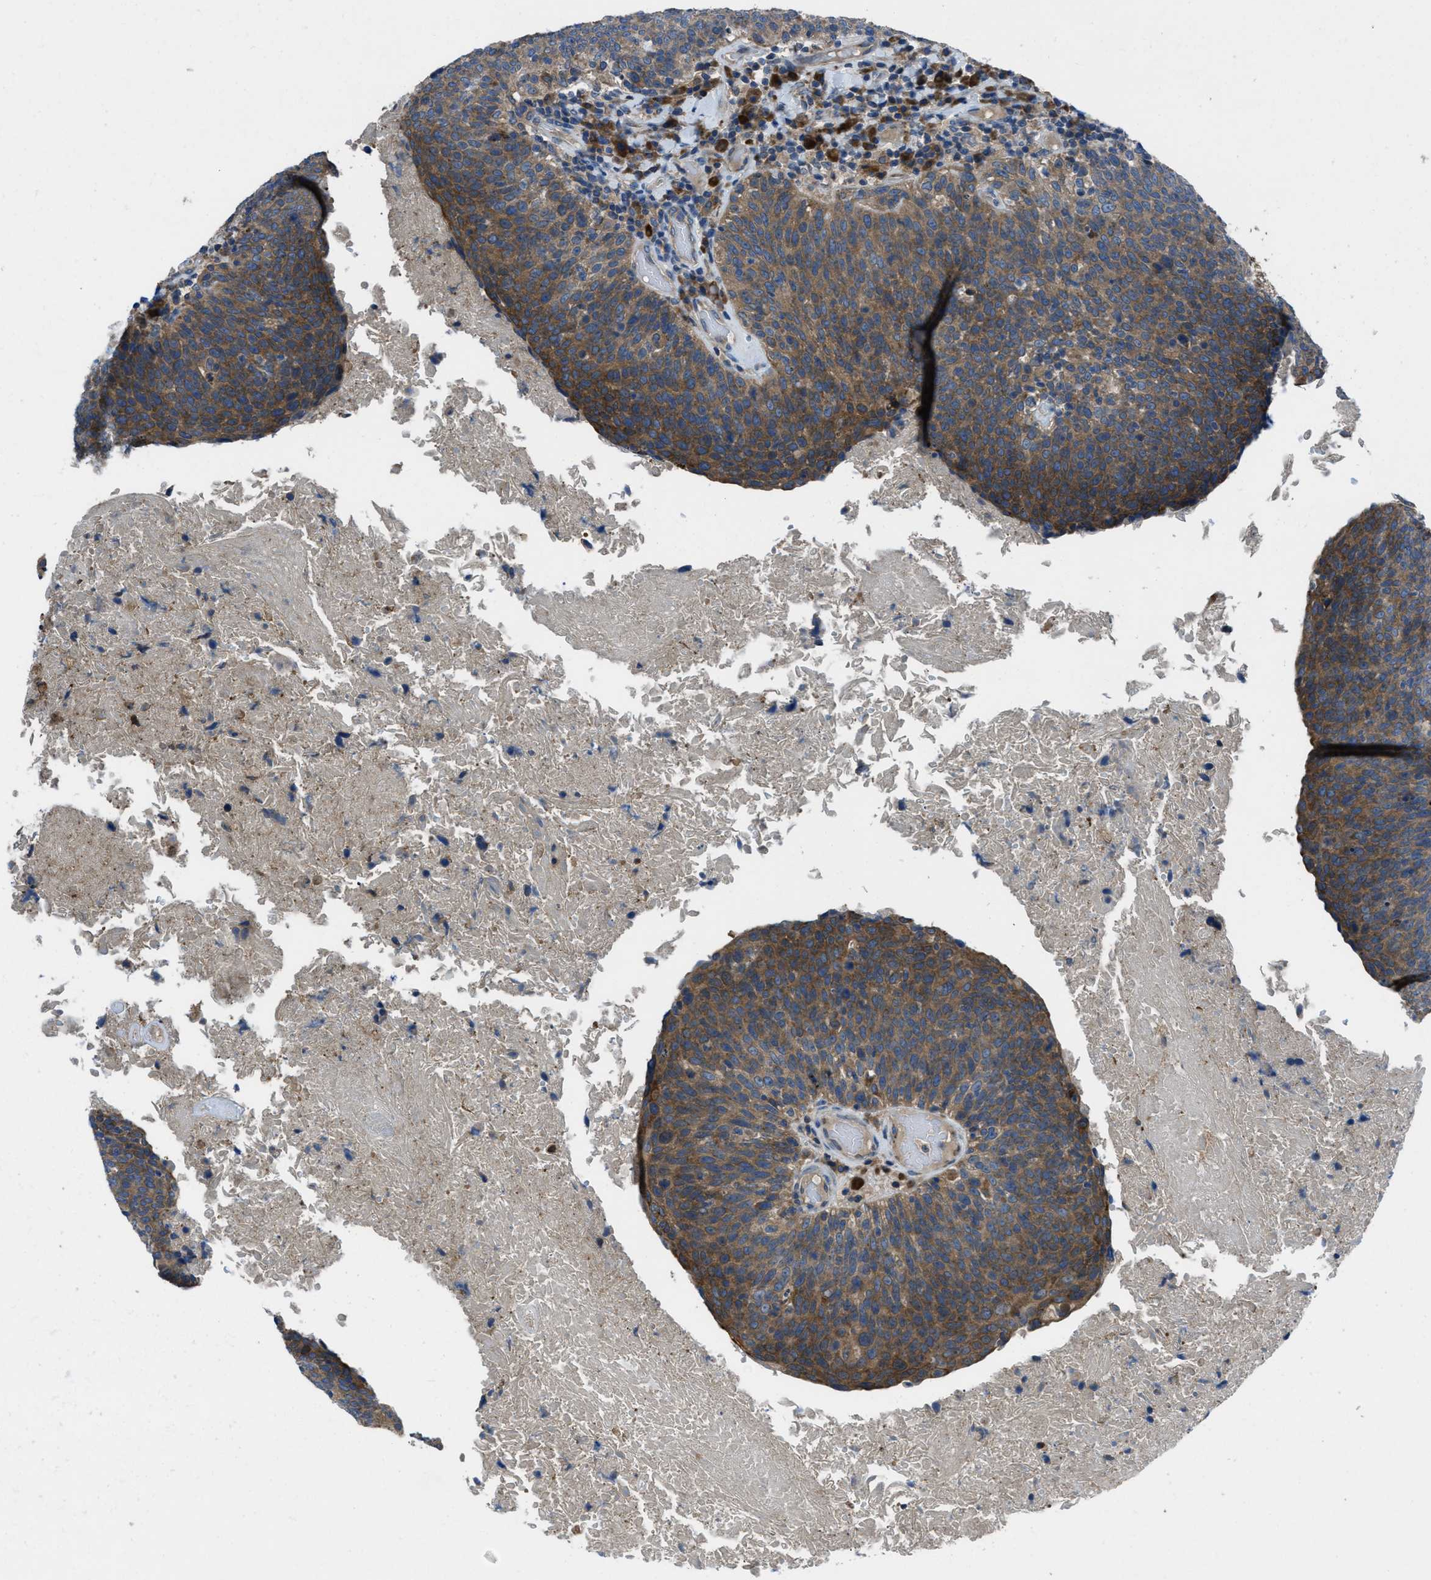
{"staining": {"intensity": "strong", "quantity": ">75%", "location": "cytoplasmic/membranous"}, "tissue": "head and neck cancer", "cell_type": "Tumor cells", "image_type": "cancer", "snomed": [{"axis": "morphology", "description": "Squamous cell carcinoma, NOS"}, {"axis": "morphology", "description": "Squamous cell carcinoma, metastatic, NOS"}, {"axis": "topography", "description": "Lymph node"}, {"axis": "topography", "description": "Head-Neck"}], "caption": "This is a micrograph of immunohistochemistry staining of head and neck metastatic squamous cell carcinoma, which shows strong positivity in the cytoplasmic/membranous of tumor cells.", "gene": "MAP3K20", "patient": {"sex": "male", "age": 62}}